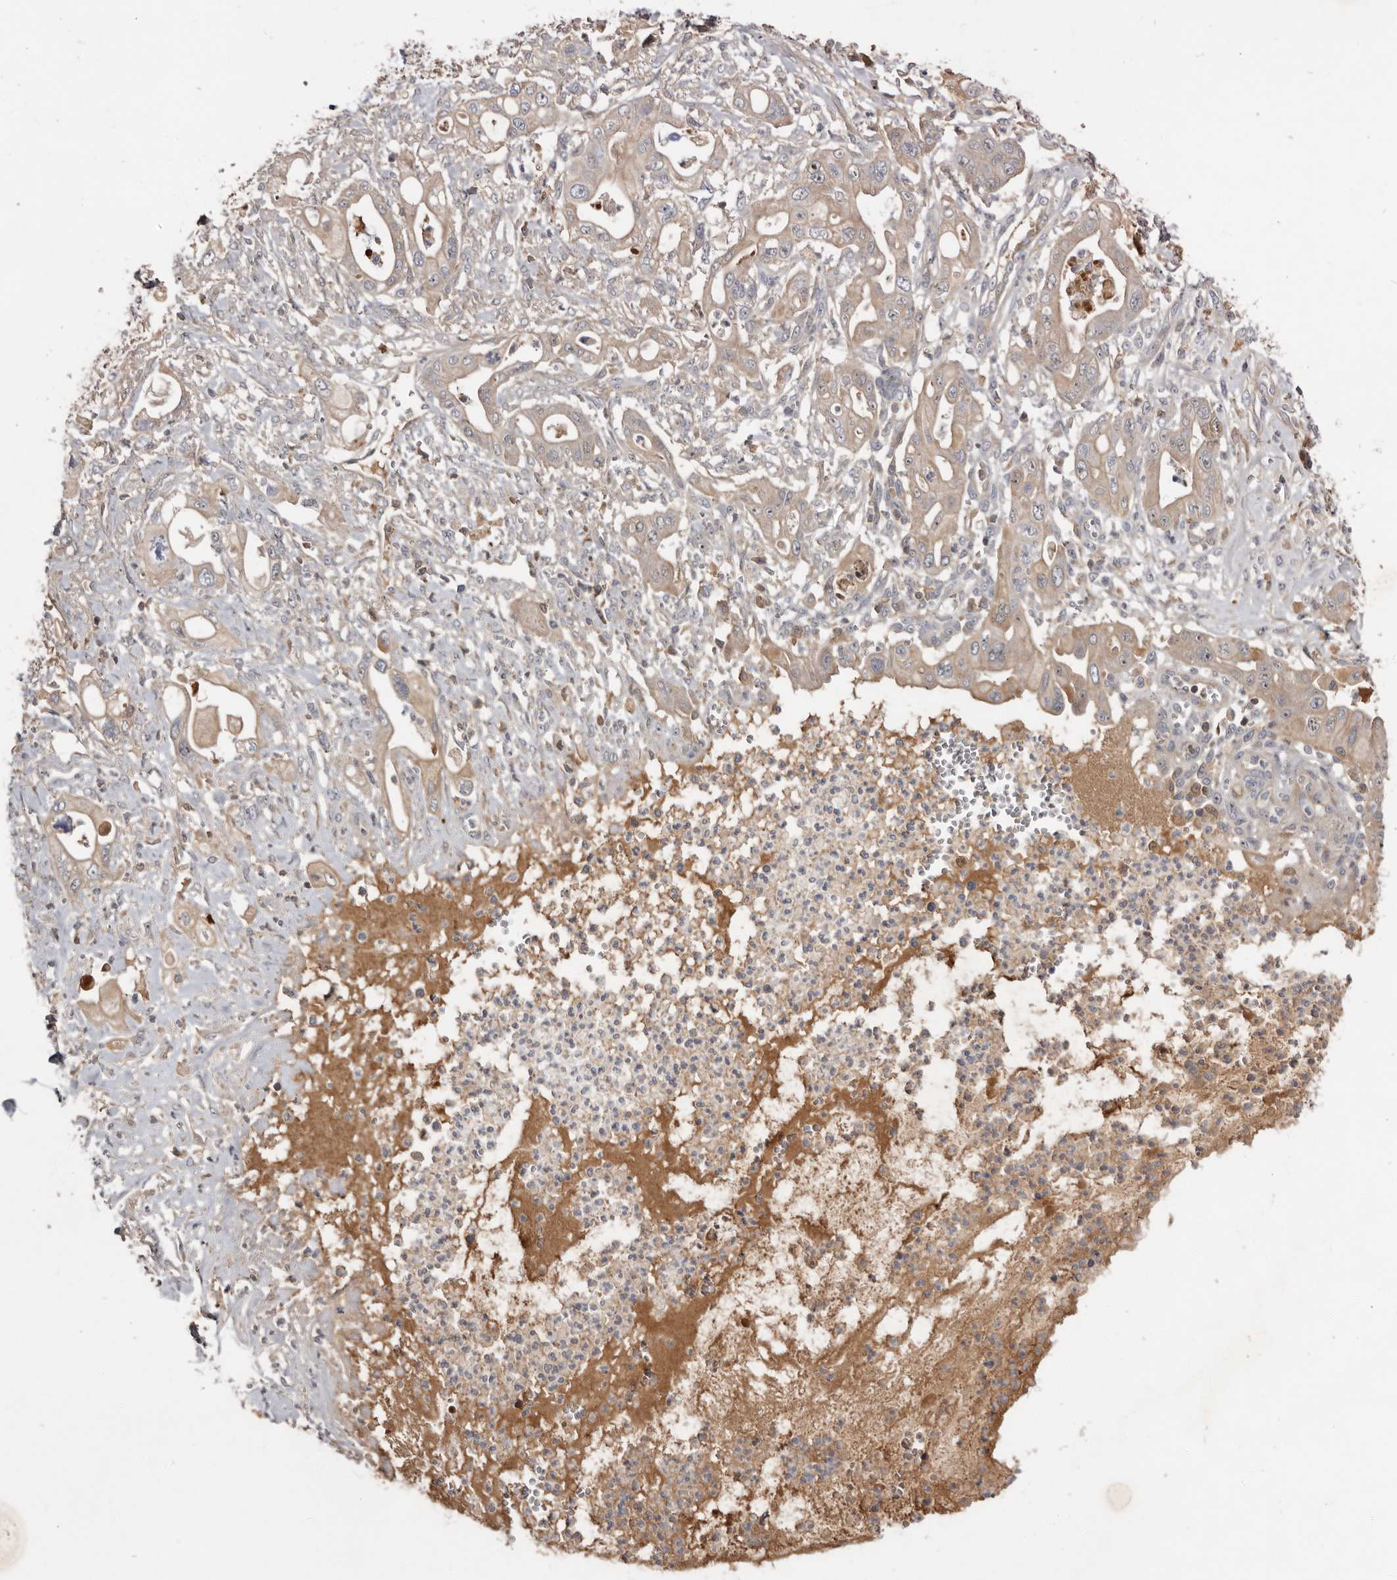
{"staining": {"intensity": "weak", "quantity": ">75%", "location": "cytoplasmic/membranous"}, "tissue": "pancreatic cancer", "cell_type": "Tumor cells", "image_type": "cancer", "snomed": [{"axis": "morphology", "description": "Adenocarcinoma, NOS"}, {"axis": "topography", "description": "Pancreas"}], "caption": "Immunohistochemical staining of human adenocarcinoma (pancreatic) demonstrates low levels of weak cytoplasmic/membranous staining in about >75% of tumor cells. The staining was performed using DAB to visualize the protein expression in brown, while the nuclei were stained in blue with hematoxylin (Magnification: 20x).", "gene": "TTC39A", "patient": {"sex": "male", "age": 68}}